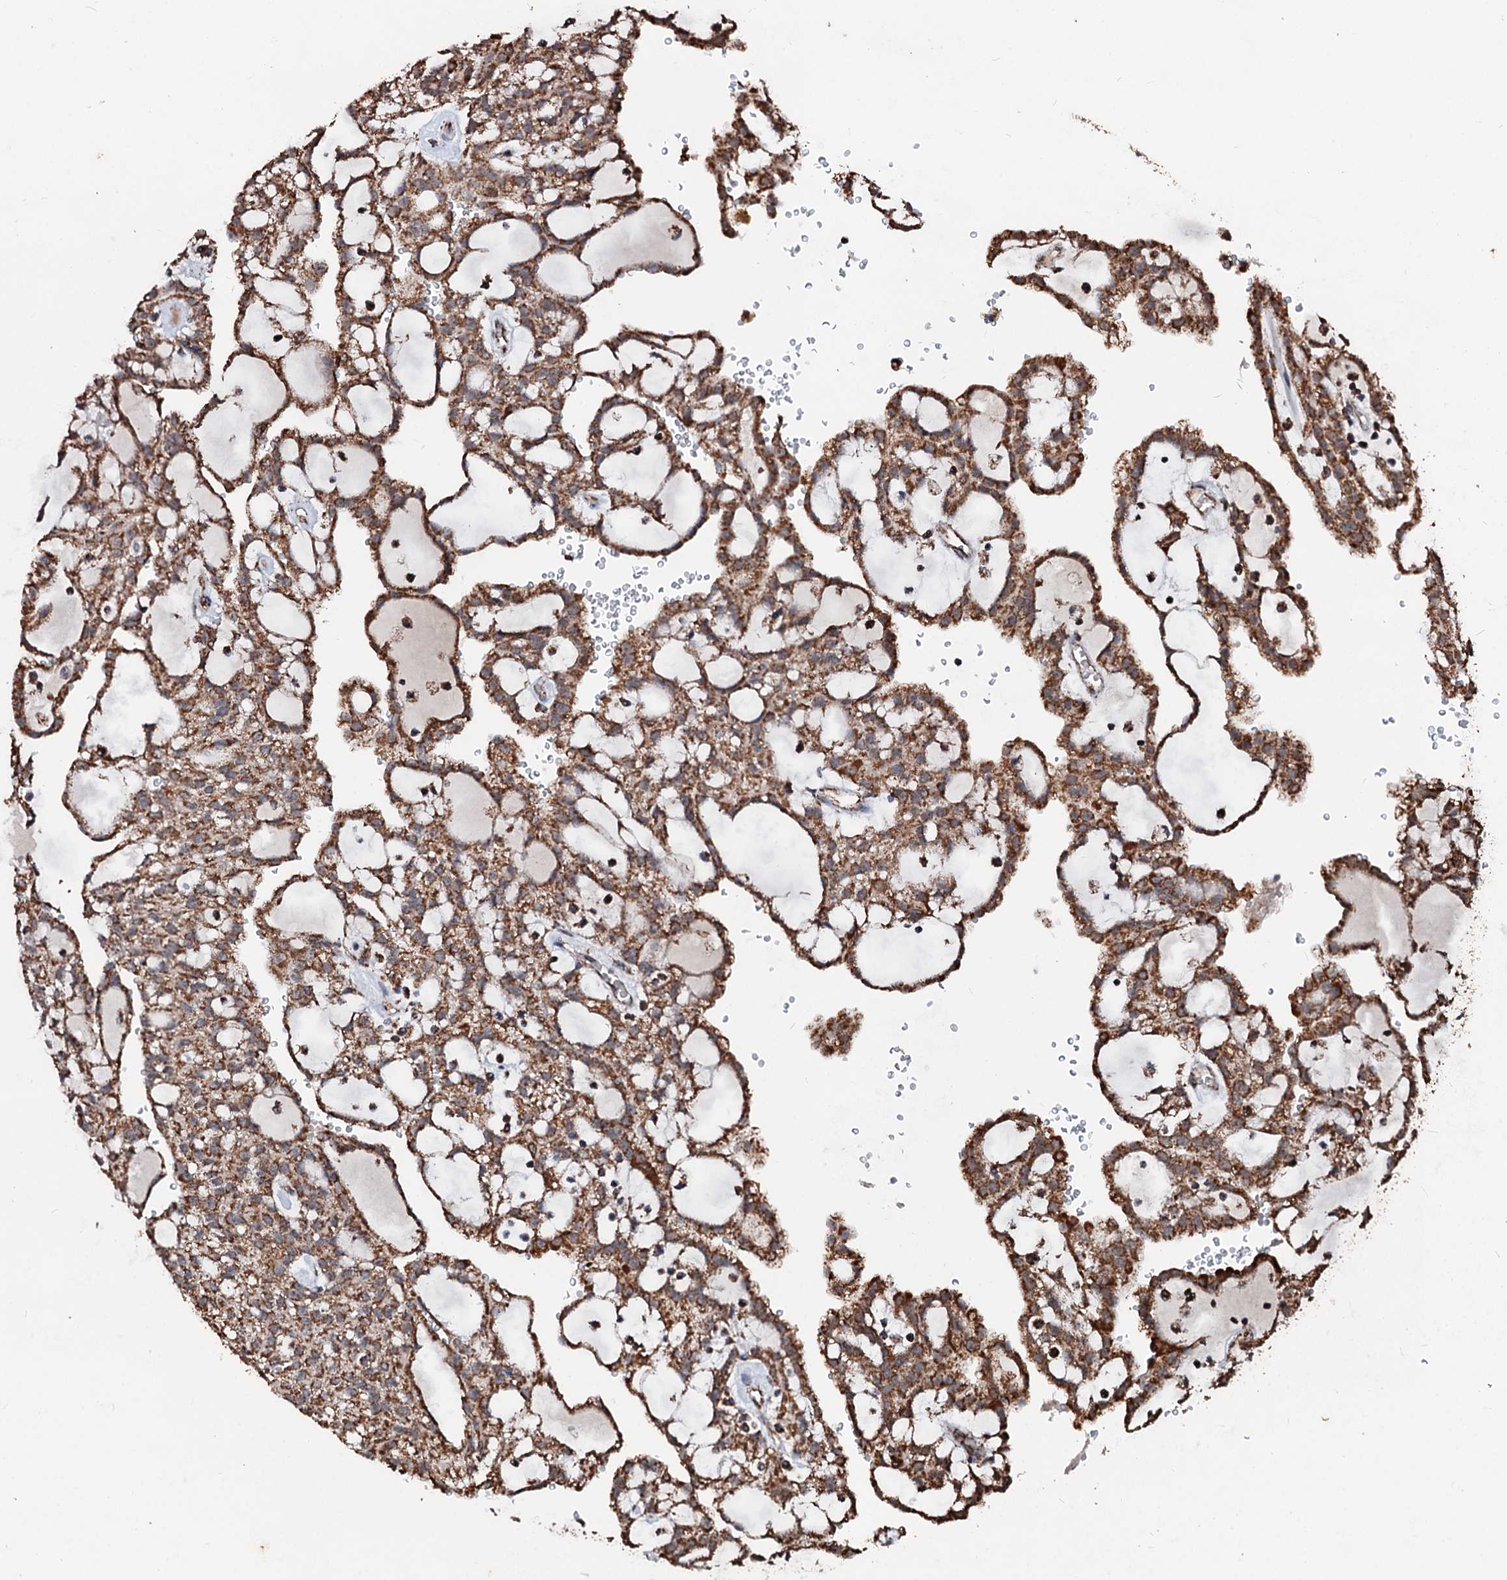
{"staining": {"intensity": "moderate", "quantity": ">75%", "location": "cytoplasmic/membranous"}, "tissue": "renal cancer", "cell_type": "Tumor cells", "image_type": "cancer", "snomed": [{"axis": "morphology", "description": "Adenocarcinoma, NOS"}, {"axis": "topography", "description": "Kidney"}], "caption": "This is an image of IHC staining of renal cancer (adenocarcinoma), which shows moderate positivity in the cytoplasmic/membranous of tumor cells.", "gene": "SECISBP2L", "patient": {"sex": "male", "age": 63}}